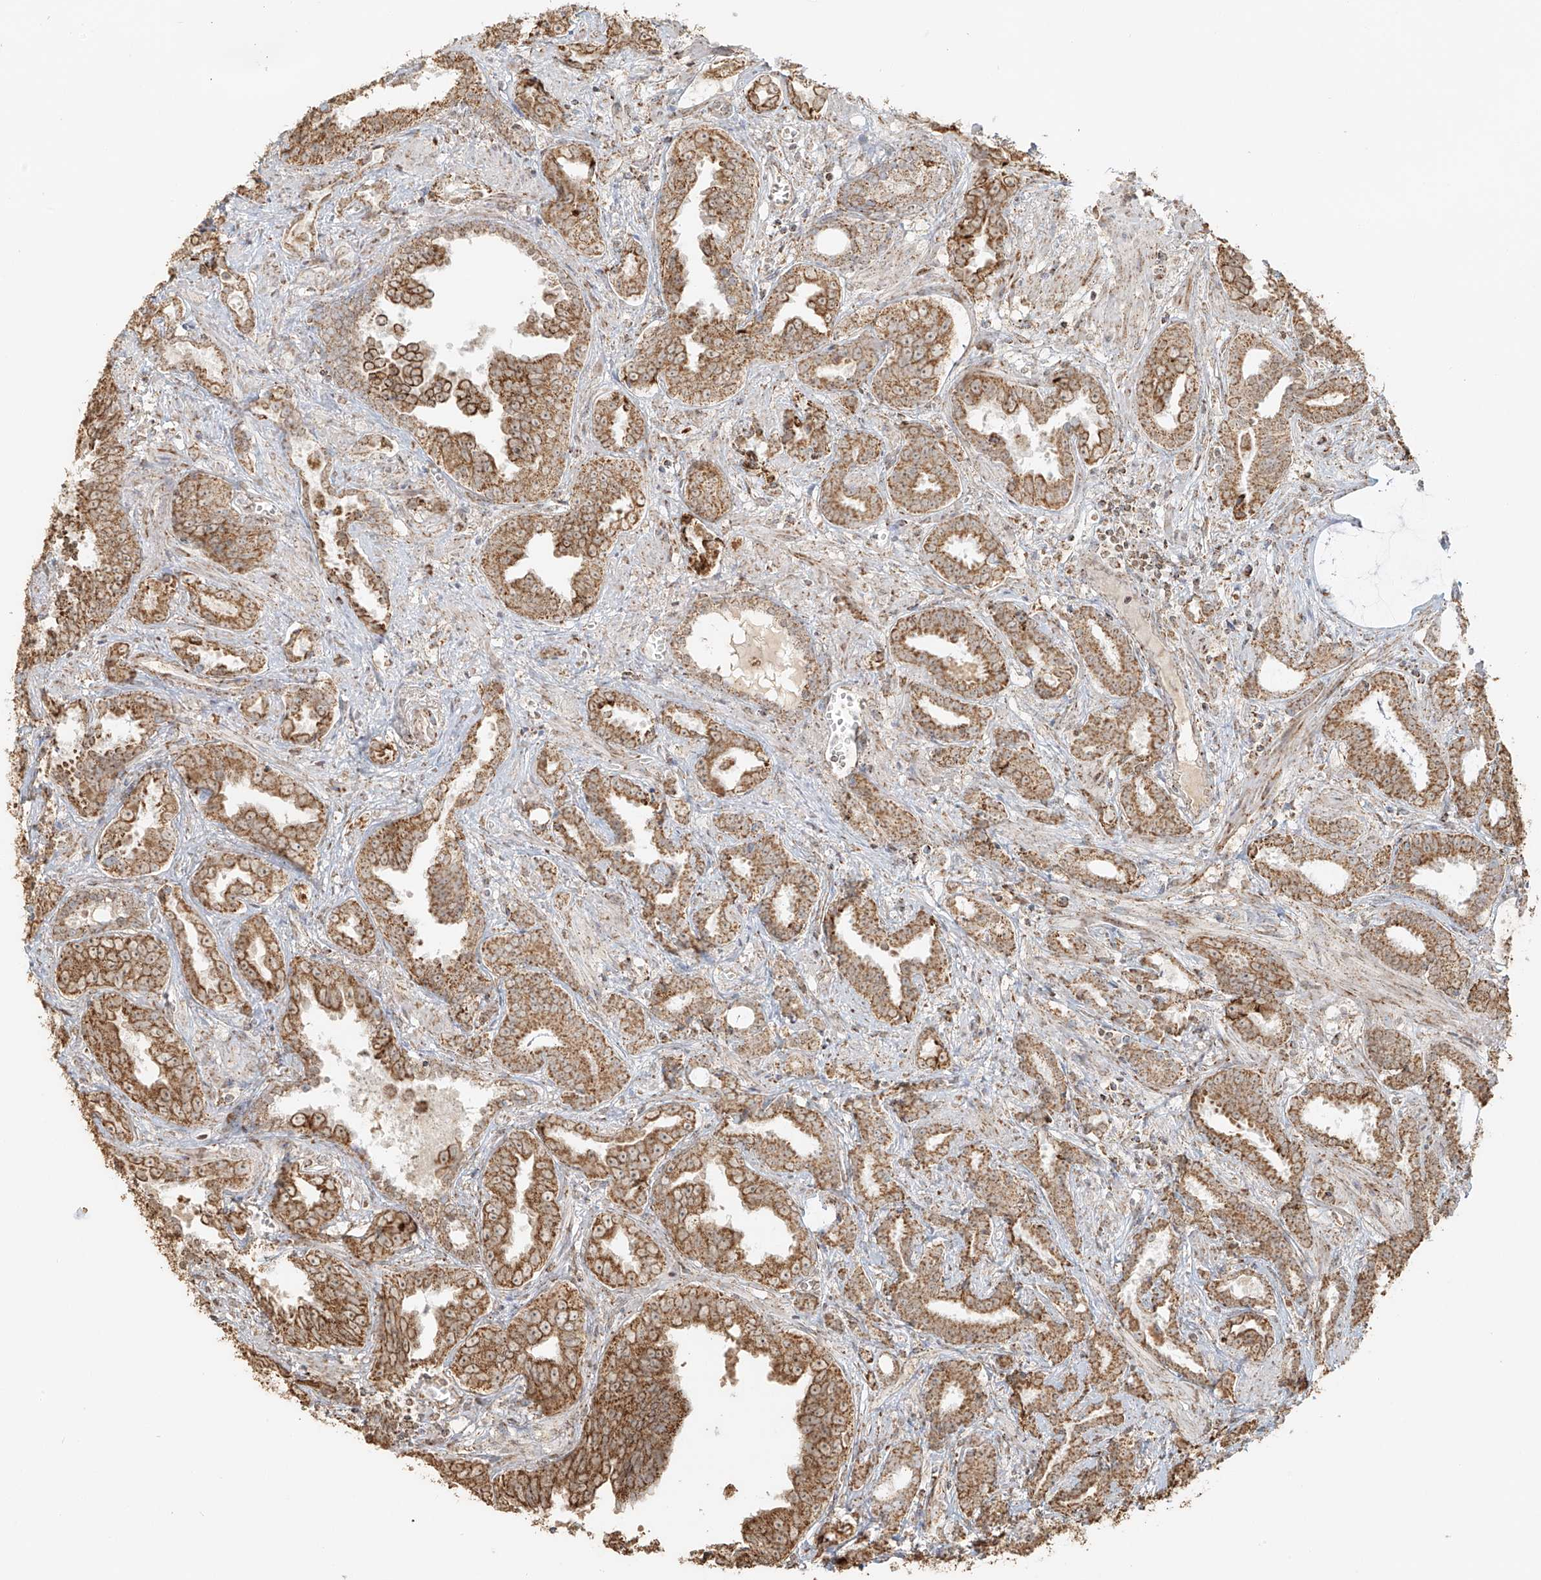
{"staining": {"intensity": "moderate", "quantity": ">75%", "location": "cytoplasmic/membranous"}, "tissue": "prostate cancer", "cell_type": "Tumor cells", "image_type": "cancer", "snomed": [{"axis": "morphology", "description": "Adenocarcinoma, High grade"}, {"axis": "topography", "description": "Prostate and seminal vesicle, NOS"}], "caption": "Protein staining displays moderate cytoplasmic/membranous positivity in approximately >75% of tumor cells in prostate adenocarcinoma (high-grade). Immunohistochemistry (ihc) stains the protein in brown and the nuclei are stained blue.", "gene": "MIPEP", "patient": {"sex": "male", "age": 67}}